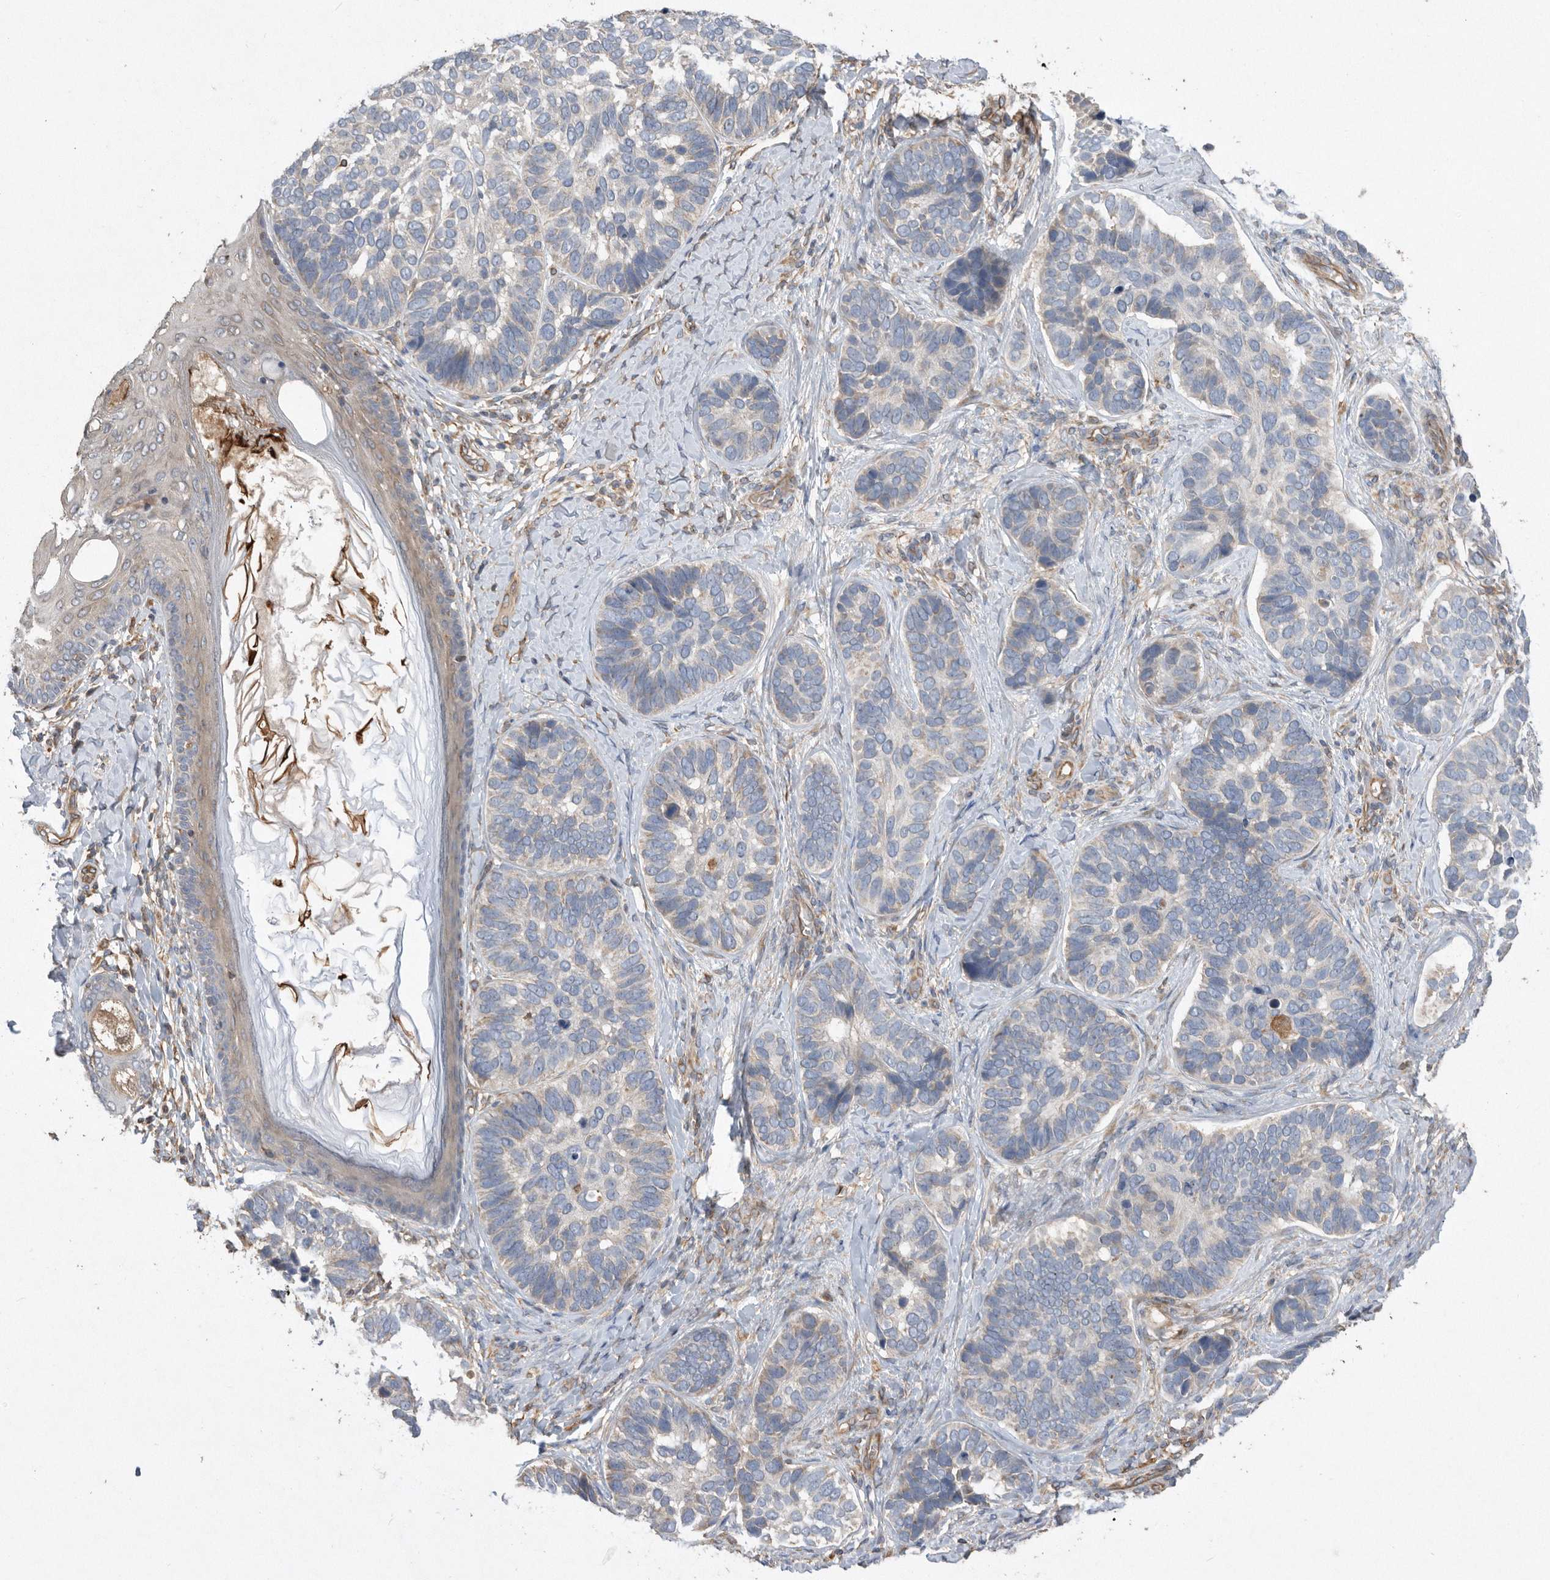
{"staining": {"intensity": "negative", "quantity": "none", "location": "none"}, "tissue": "skin cancer", "cell_type": "Tumor cells", "image_type": "cancer", "snomed": [{"axis": "morphology", "description": "Basal cell carcinoma"}, {"axis": "topography", "description": "Skin"}], "caption": "Immunohistochemistry photomicrograph of neoplastic tissue: human skin basal cell carcinoma stained with DAB (3,3'-diaminobenzidine) shows no significant protein positivity in tumor cells.", "gene": "PON2", "patient": {"sex": "male", "age": 62}}